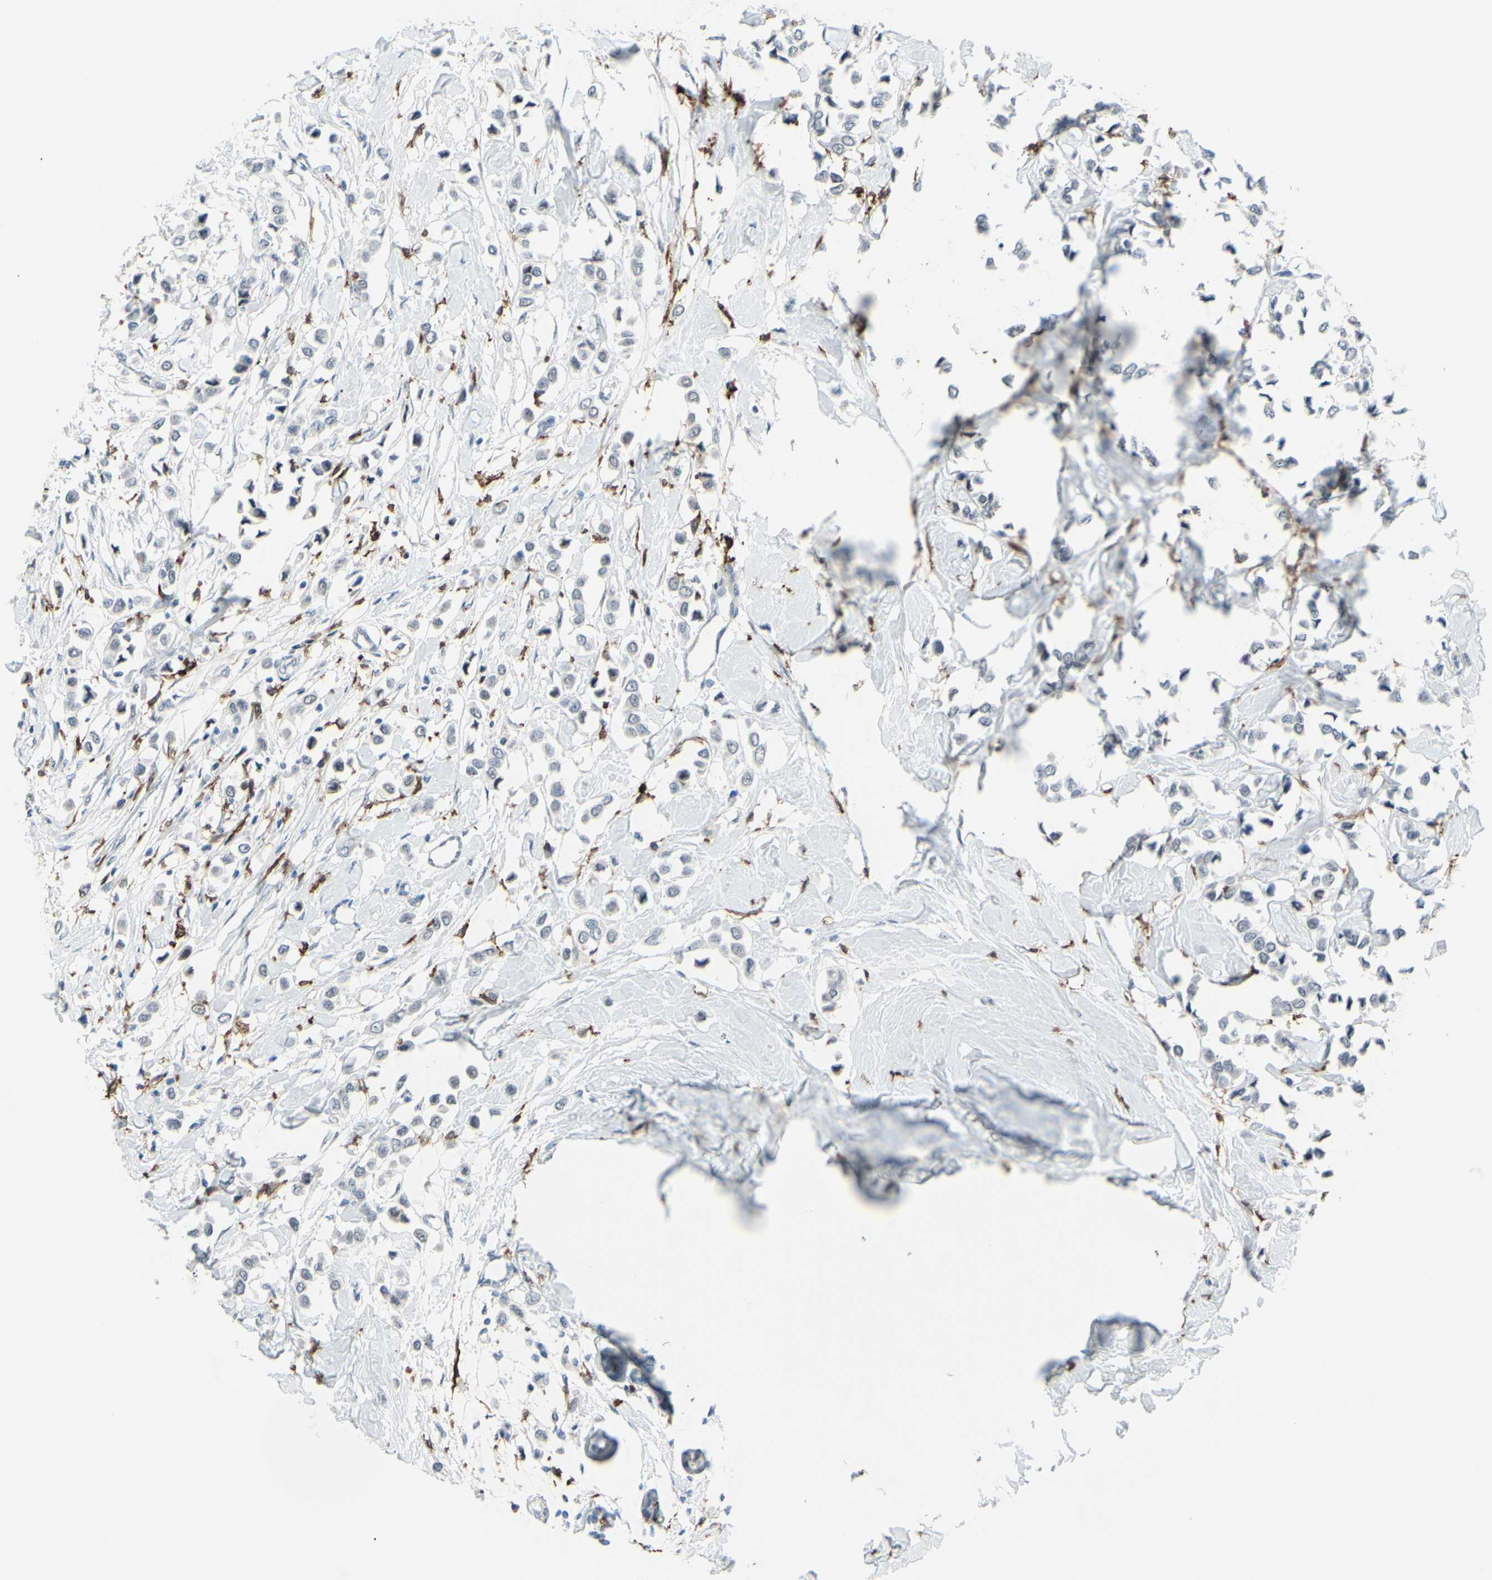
{"staining": {"intensity": "negative", "quantity": "none", "location": "none"}, "tissue": "breast cancer", "cell_type": "Tumor cells", "image_type": "cancer", "snomed": [{"axis": "morphology", "description": "Lobular carcinoma"}, {"axis": "topography", "description": "Breast"}], "caption": "Tumor cells show no significant staining in breast cancer. The staining was performed using DAB to visualize the protein expression in brown, while the nuclei were stained in blue with hematoxylin (Magnification: 20x).", "gene": "FCGR2A", "patient": {"sex": "female", "age": 51}}